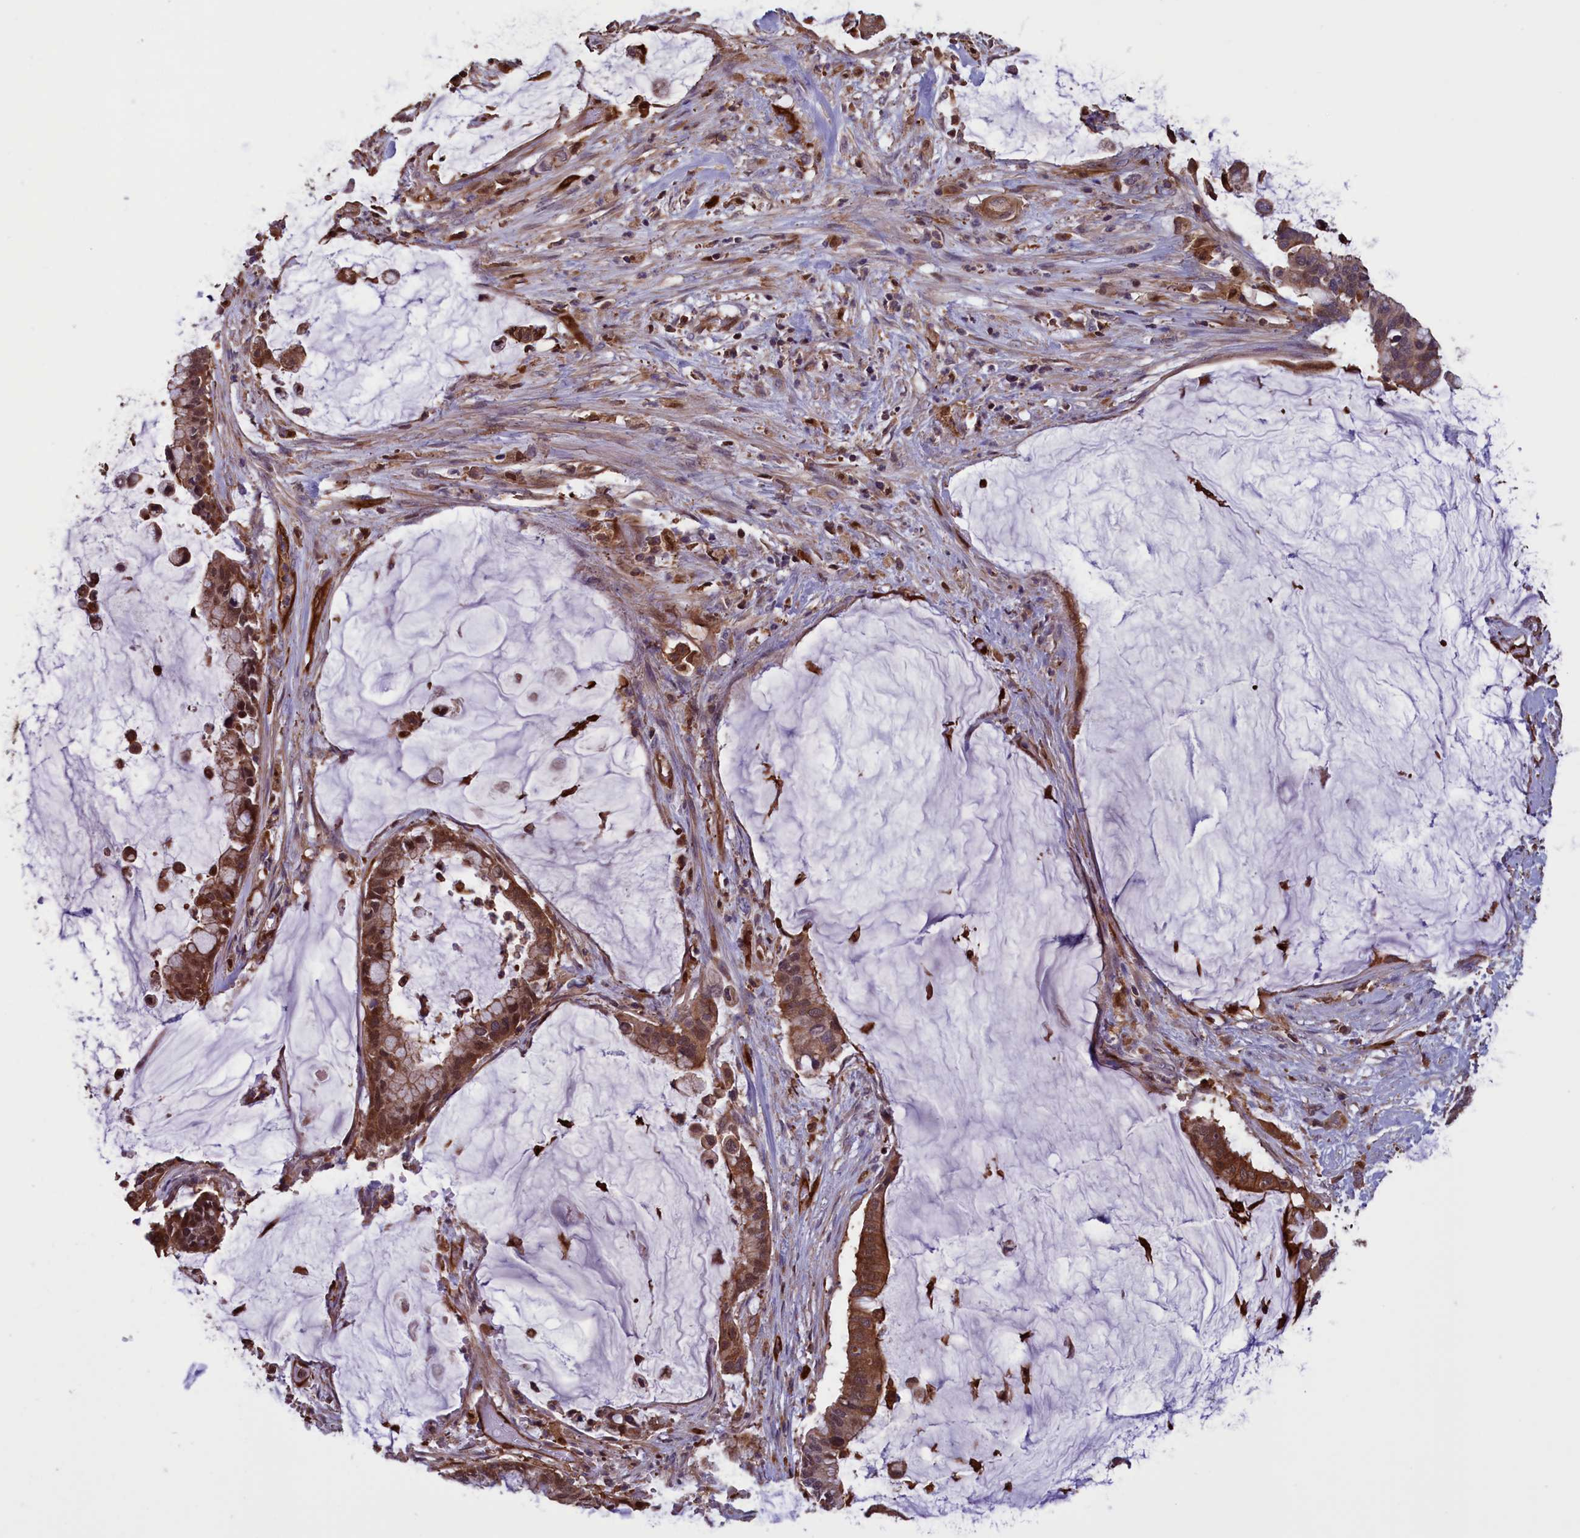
{"staining": {"intensity": "moderate", "quantity": ">75%", "location": "cytoplasmic/membranous"}, "tissue": "pancreatic cancer", "cell_type": "Tumor cells", "image_type": "cancer", "snomed": [{"axis": "morphology", "description": "Adenocarcinoma, NOS"}, {"axis": "topography", "description": "Pancreas"}], "caption": "A photomicrograph of adenocarcinoma (pancreatic) stained for a protein demonstrates moderate cytoplasmic/membranous brown staining in tumor cells. The protein is stained brown, and the nuclei are stained in blue (DAB IHC with brightfield microscopy, high magnification).", "gene": "ARHGAP18", "patient": {"sex": "male", "age": 41}}